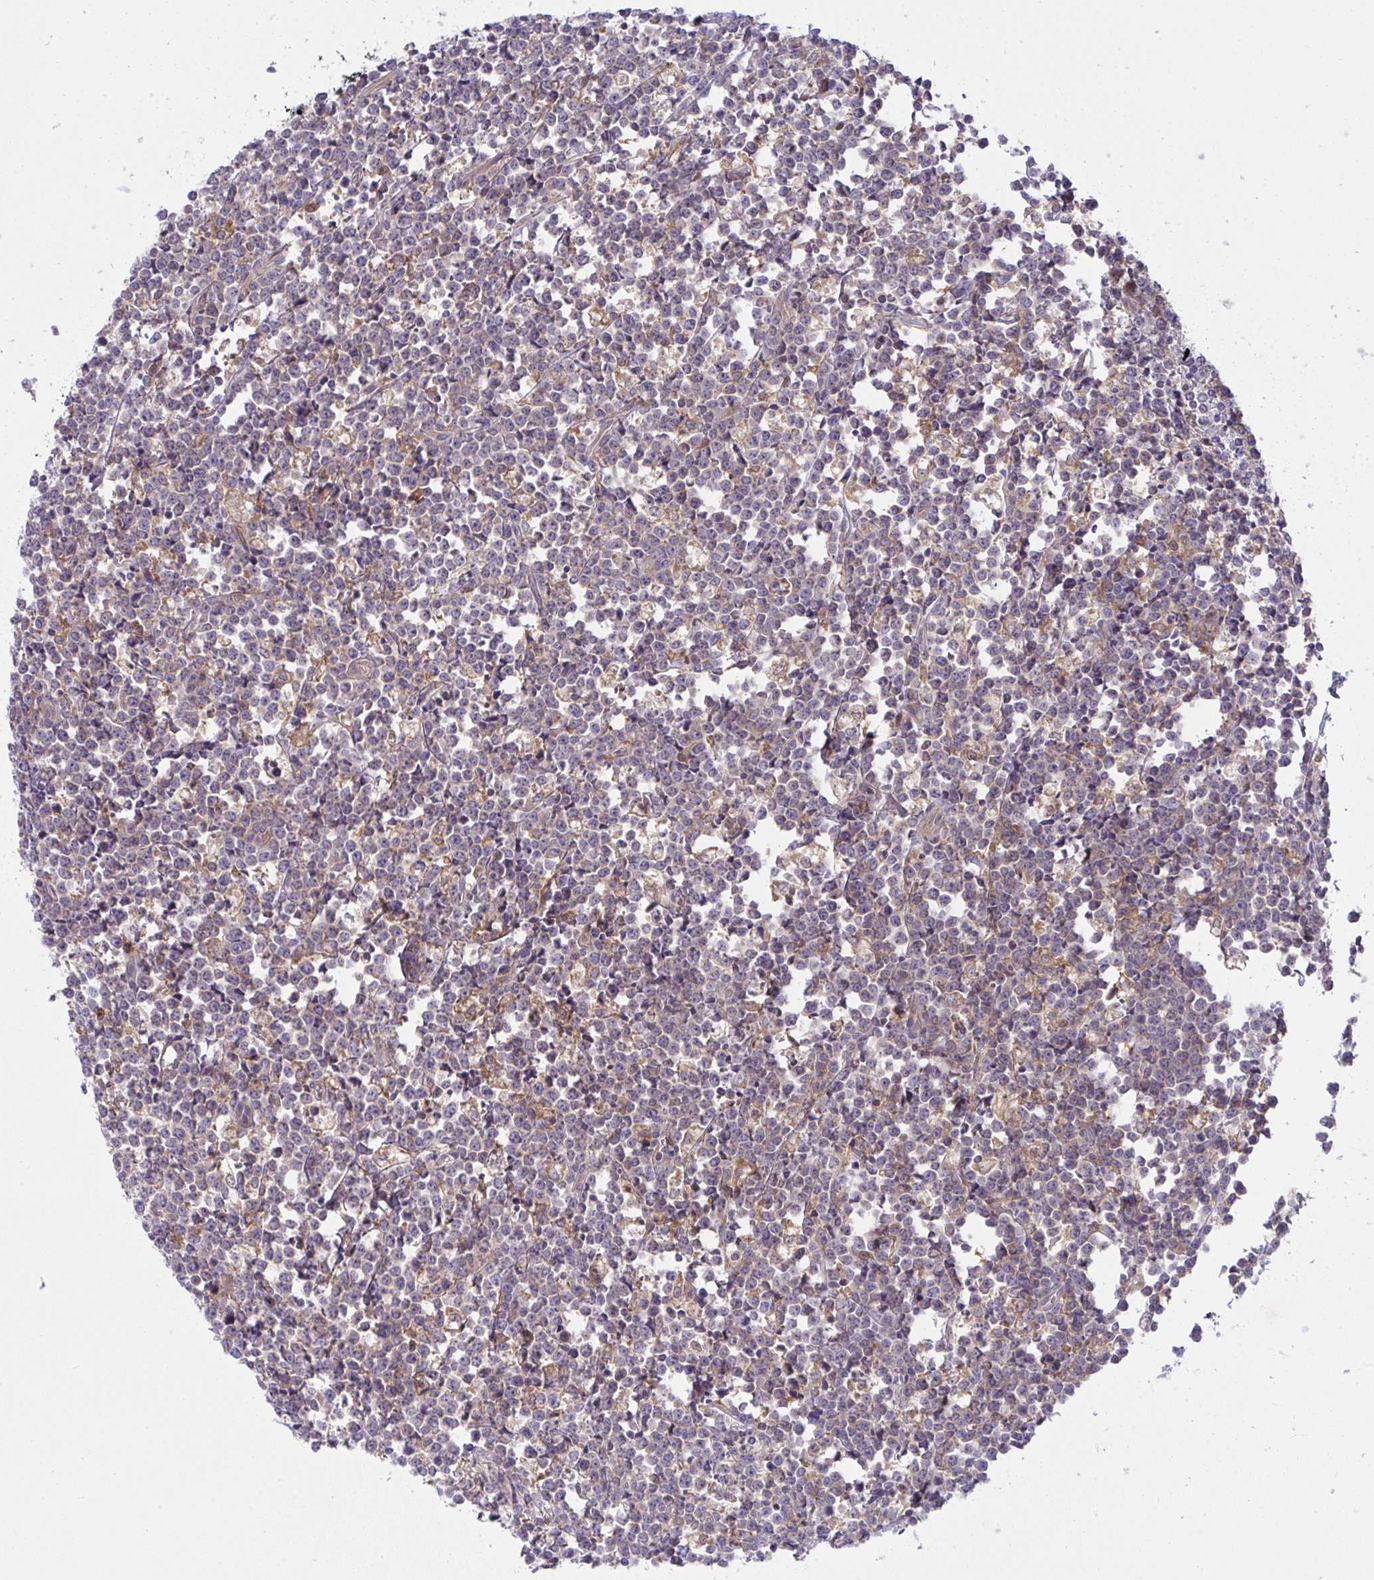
{"staining": {"intensity": "moderate", "quantity": "25%-75%", "location": "cytoplasmic/membranous"}, "tissue": "lymphoma", "cell_type": "Tumor cells", "image_type": "cancer", "snomed": [{"axis": "morphology", "description": "Malignant lymphoma, non-Hodgkin's type, High grade"}, {"axis": "topography", "description": "Small intestine"}], "caption": "The immunohistochemical stain labels moderate cytoplasmic/membranous expression in tumor cells of malignant lymphoma, non-Hodgkin's type (high-grade) tissue.", "gene": "ALDH16A1", "patient": {"sex": "female", "age": 56}}